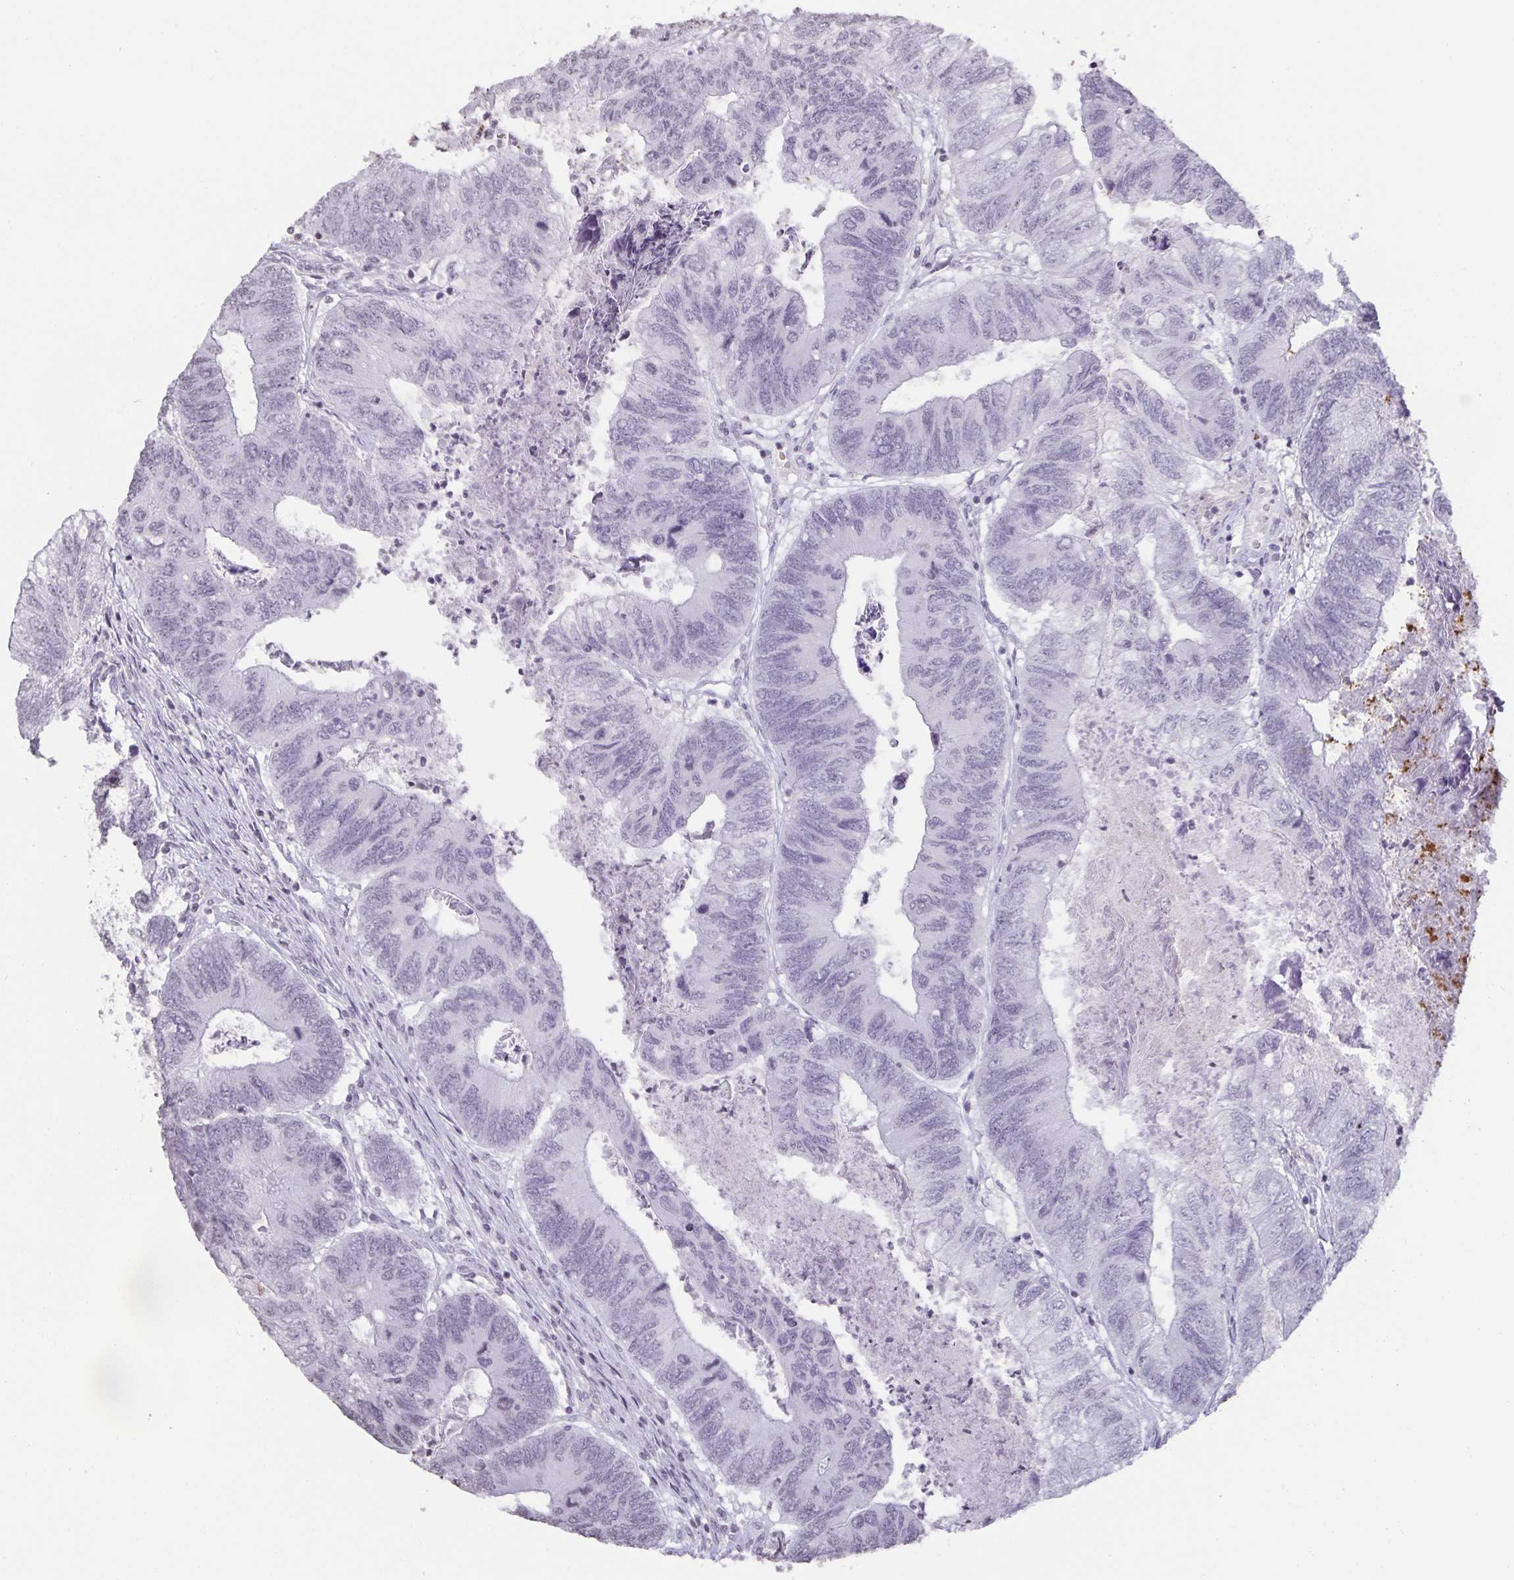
{"staining": {"intensity": "negative", "quantity": "none", "location": "none"}, "tissue": "colorectal cancer", "cell_type": "Tumor cells", "image_type": "cancer", "snomed": [{"axis": "morphology", "description": "Adenocarcinoma, NOS"}, {"axis": "topography", "description": "Colon"}], "caption": "Immunohistochemical staining of human colorectal cancer shows no significant expression in tumor cells.", "gene": "AQP4", "patient": {"sex": "female", "age": 67}}